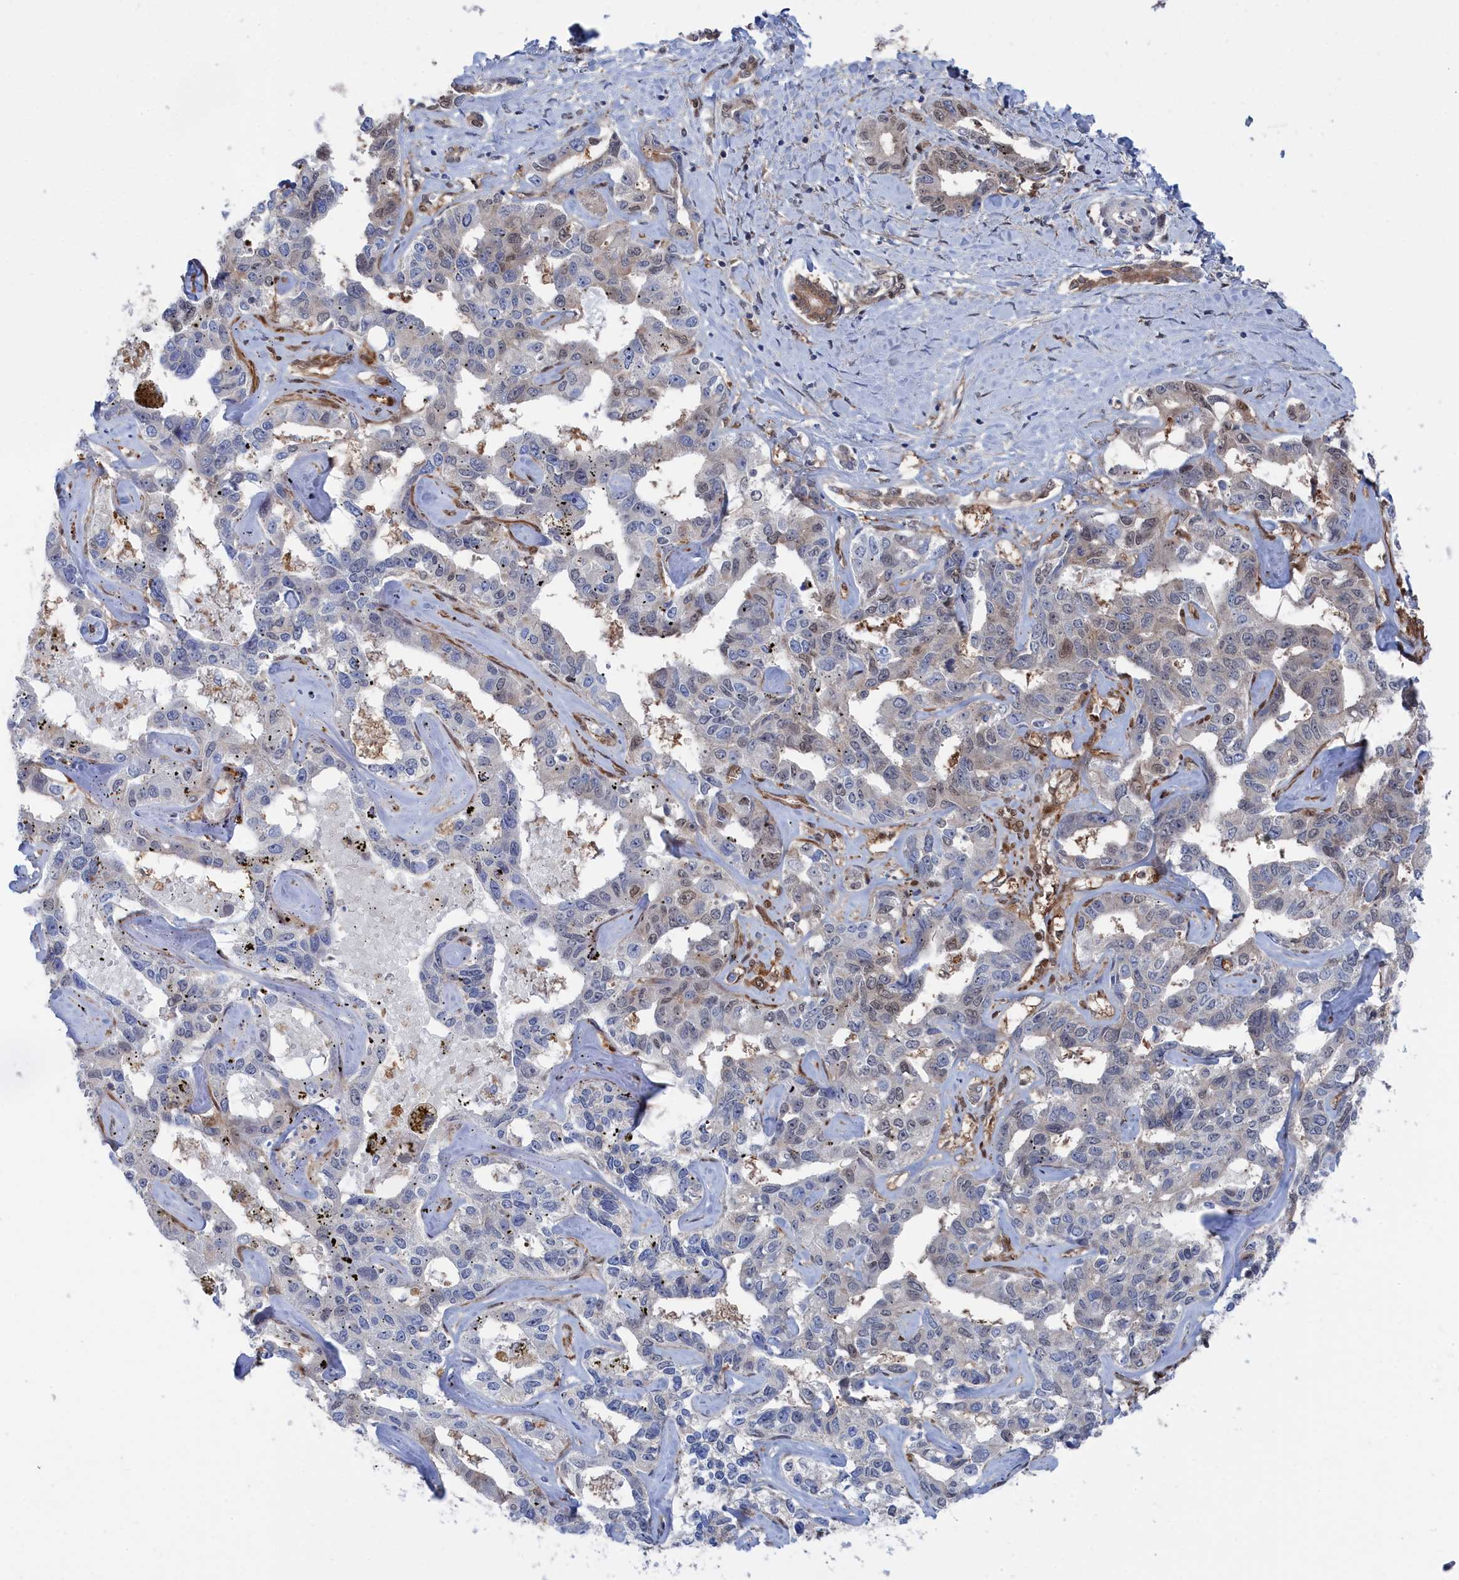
{"staining": {"intensity": "negative", "quantity": "none", "location": "none"}, "tissue": "liver cancer", "cell_type": "Tumor cells", "image_type": "cancer", "snomed": [{"axis": "morphology", "description": "Cholangiocarcinoma"}, {"axis": "topography", "description": "Liver"}], "caption": "A high-resolution image shows immunohistochemistry staining of cholangiocarcinoma (liver), which exhibits no significant positivity in tumor cells.", "gene": "IRGQ", "patient": {"sex": "male", "age": 59}}